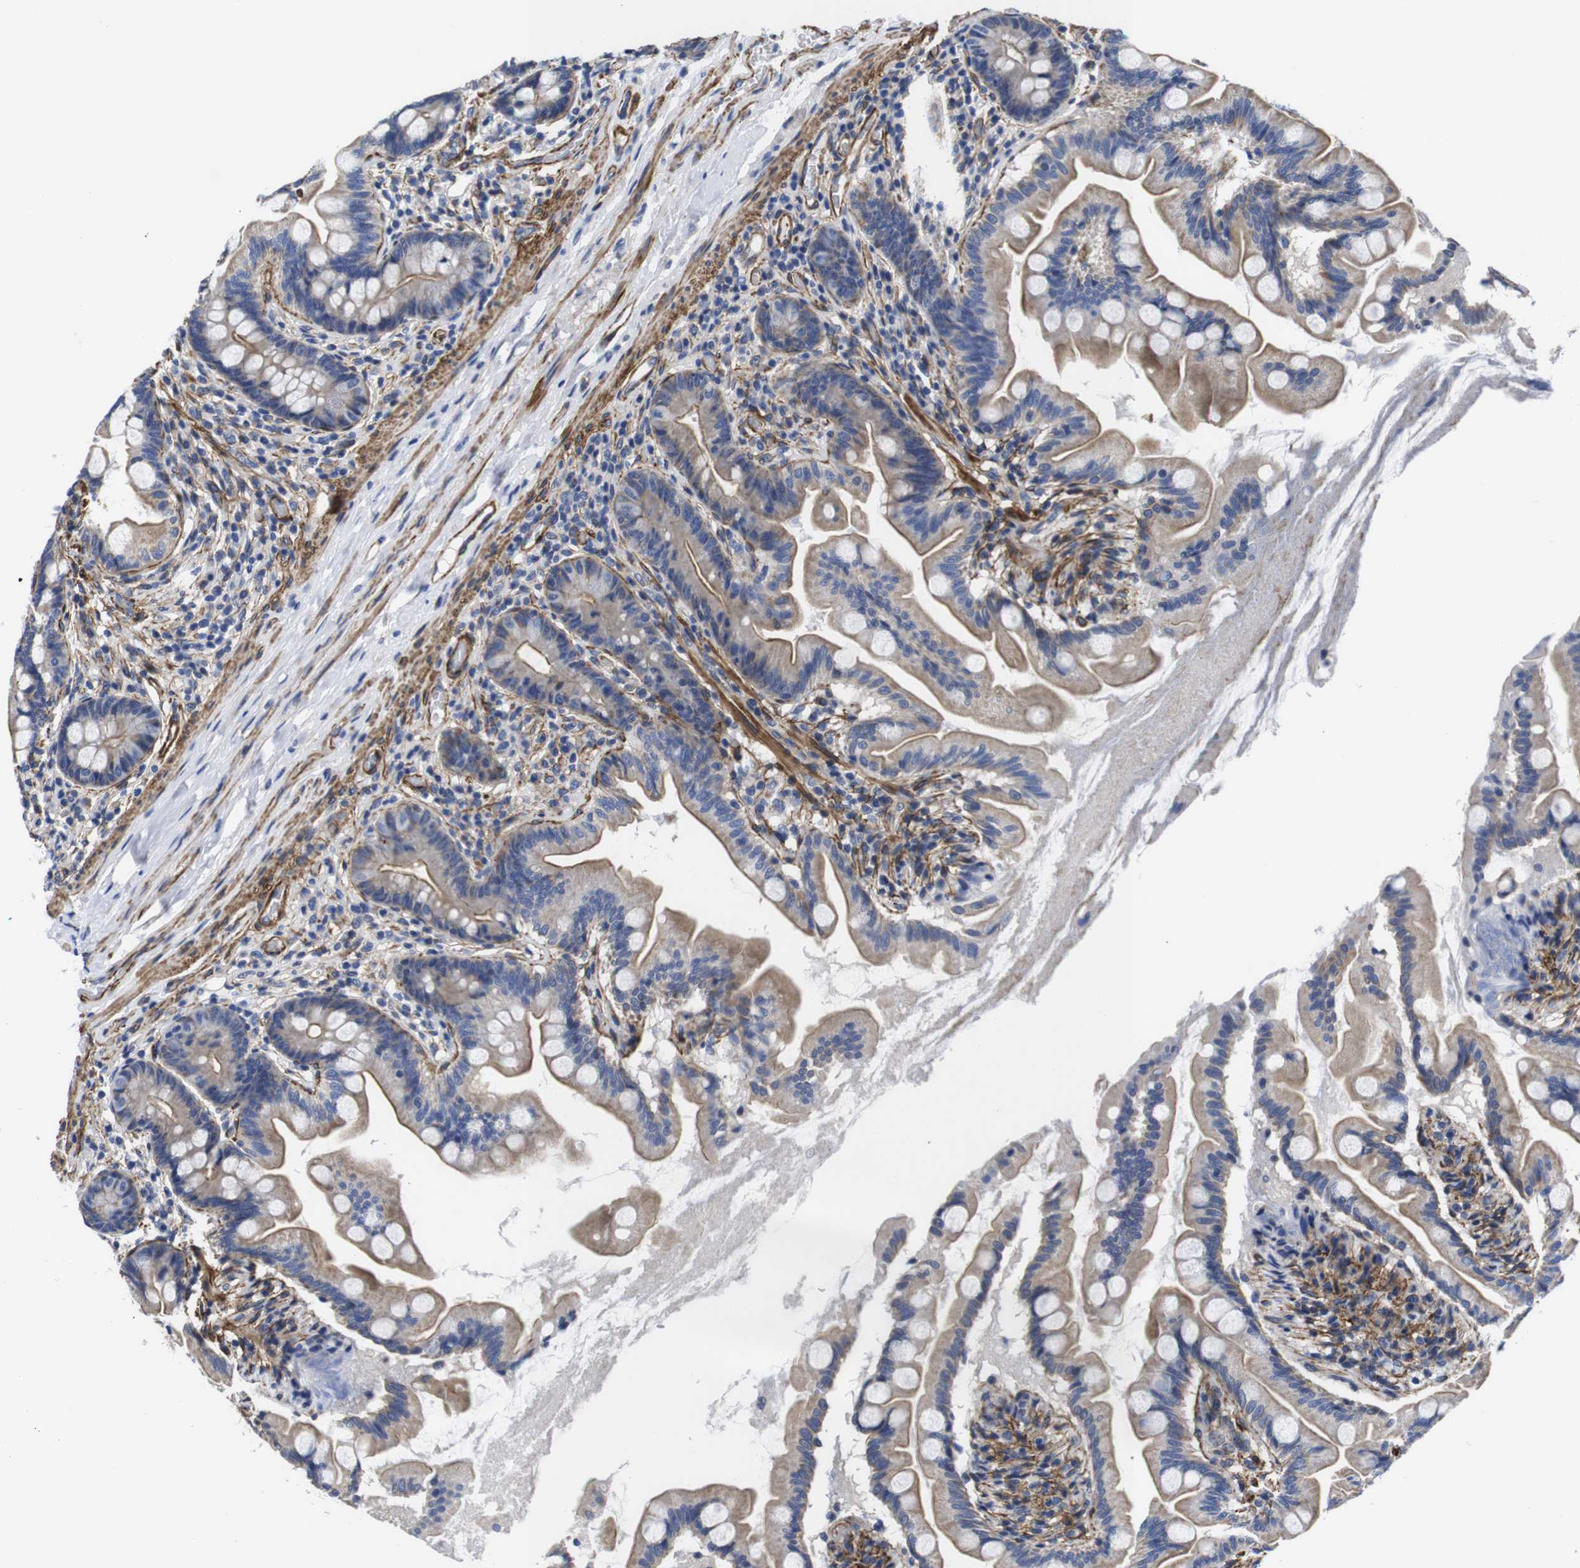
{"staining": {"intensity": "moderate", "quantity": ">75%", "location": "cytoplasmic/membranous"}, "tissue": "small intestine", "cell_type": "Glandular cells", "image_type": "normal", "snomed": [{"axis": "morphology", "description": "Normal tissue, NOS"}, {"axis": "topography", "description": "Small intestine"}], "caption": "DAB (3,3'-diaminobenzidine) immunohistochemical staining of unremarkable small intestine displays moderate cytoplasmic/membranous protein expression in about >75% of glandular cells. Using DAB (3,3'-diaminobenzidine) (brown) and hematoxylin (blue) stains, captured at high magnification using brightfield microscopy.", "gene": "WNT10A", "patient": {"sex": "female", "age": 56}}